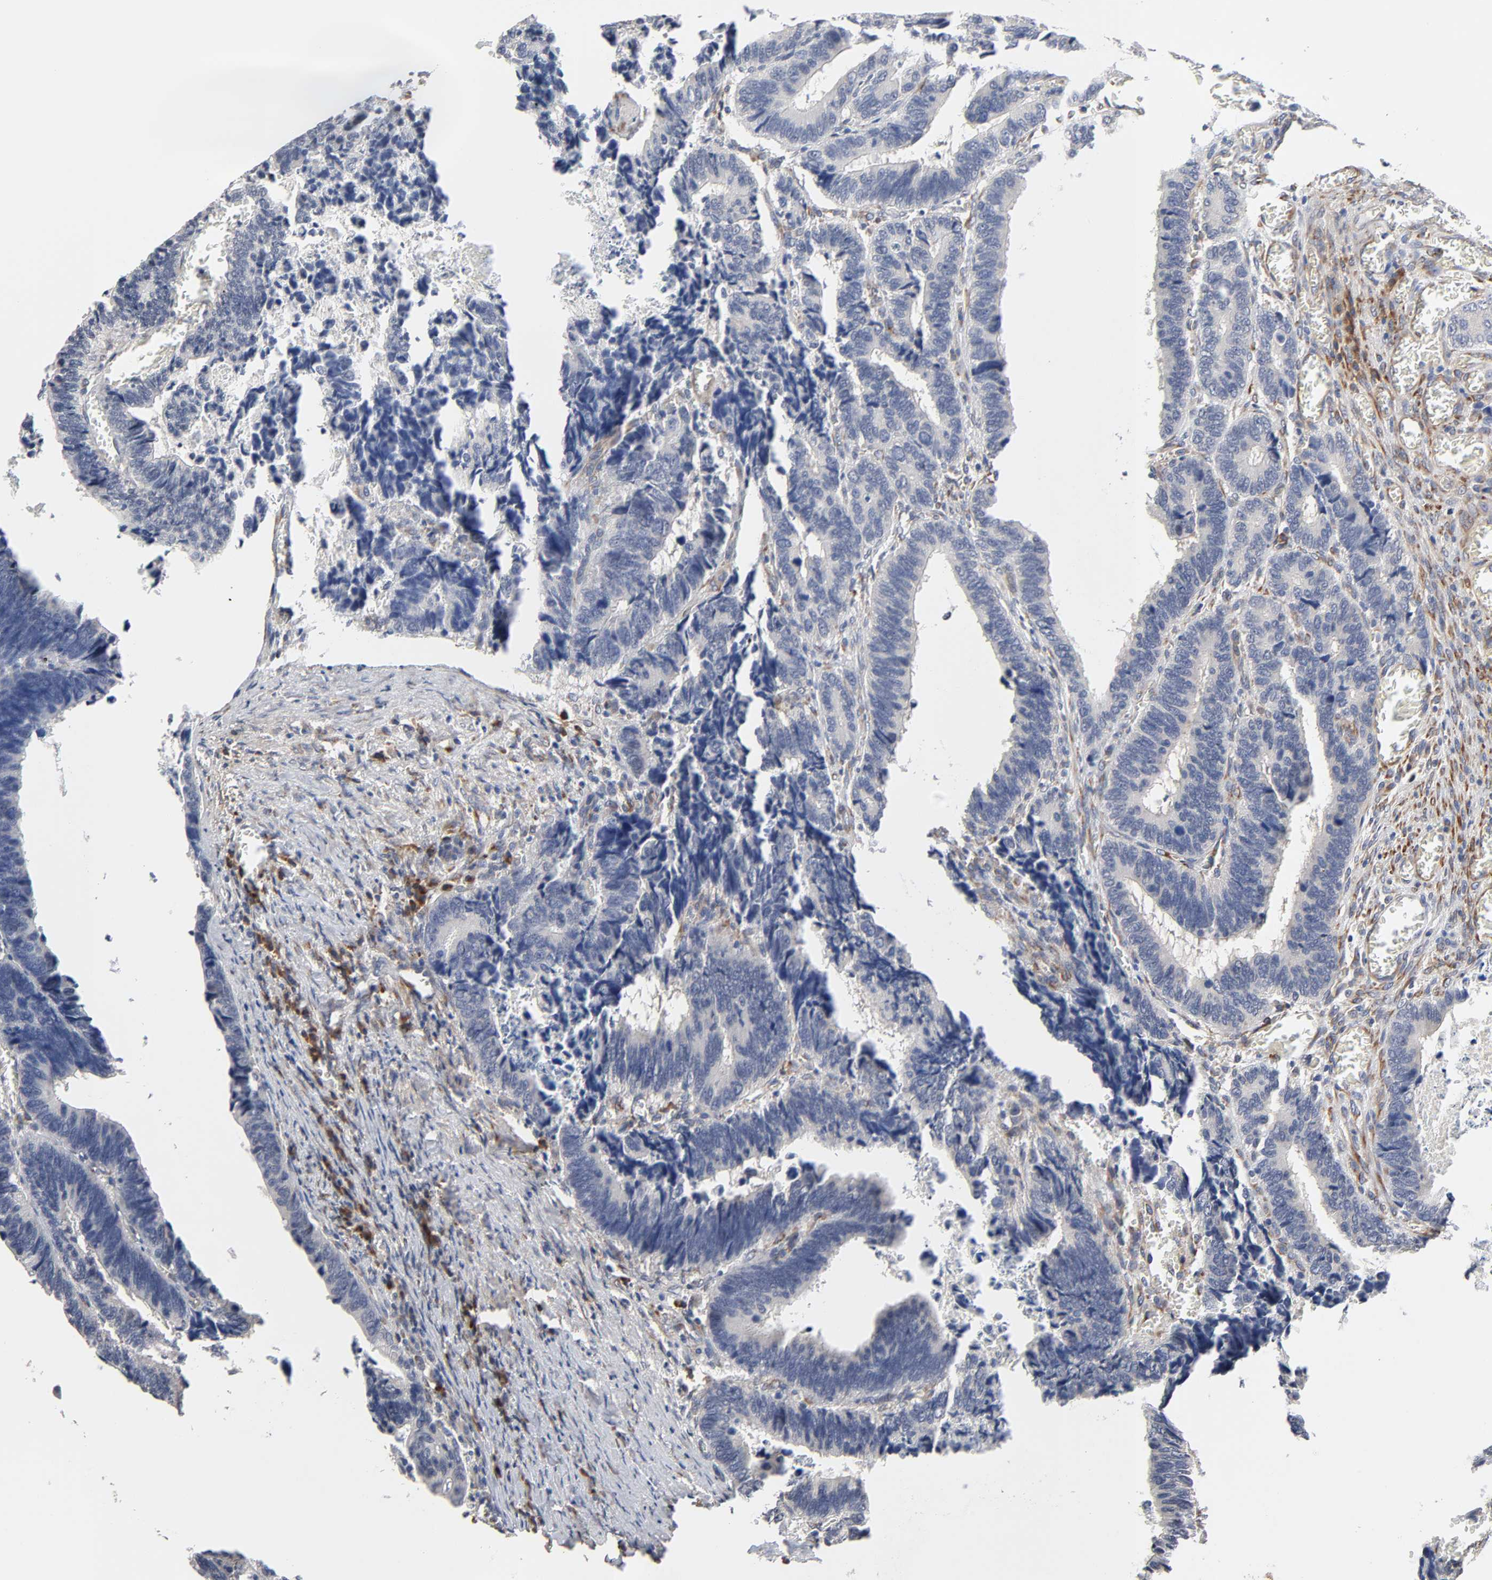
{"staining": {"intensity": "negative", "quantity": "none", "location": "none"}, "tissue": "colorectal cancer", "cell_type": "Tumor cells", "image_type": "cancer", "snomed": [{"axis": "morphology", "description": "Adenocarcinoma, NOS"}, {"axis": "topography", "description": "Colon"}], "caption": "High magnification brightfield microscopy of colorectal cancer stained with DAB (brown) and counterstained with hematoxylin (blue): tumor cells show no significant positivity. (Brightfield microscopy of DAB IHC at high magnification).", "gene": "HDLBP", "patient": {"sex": "male", "age": 72}}